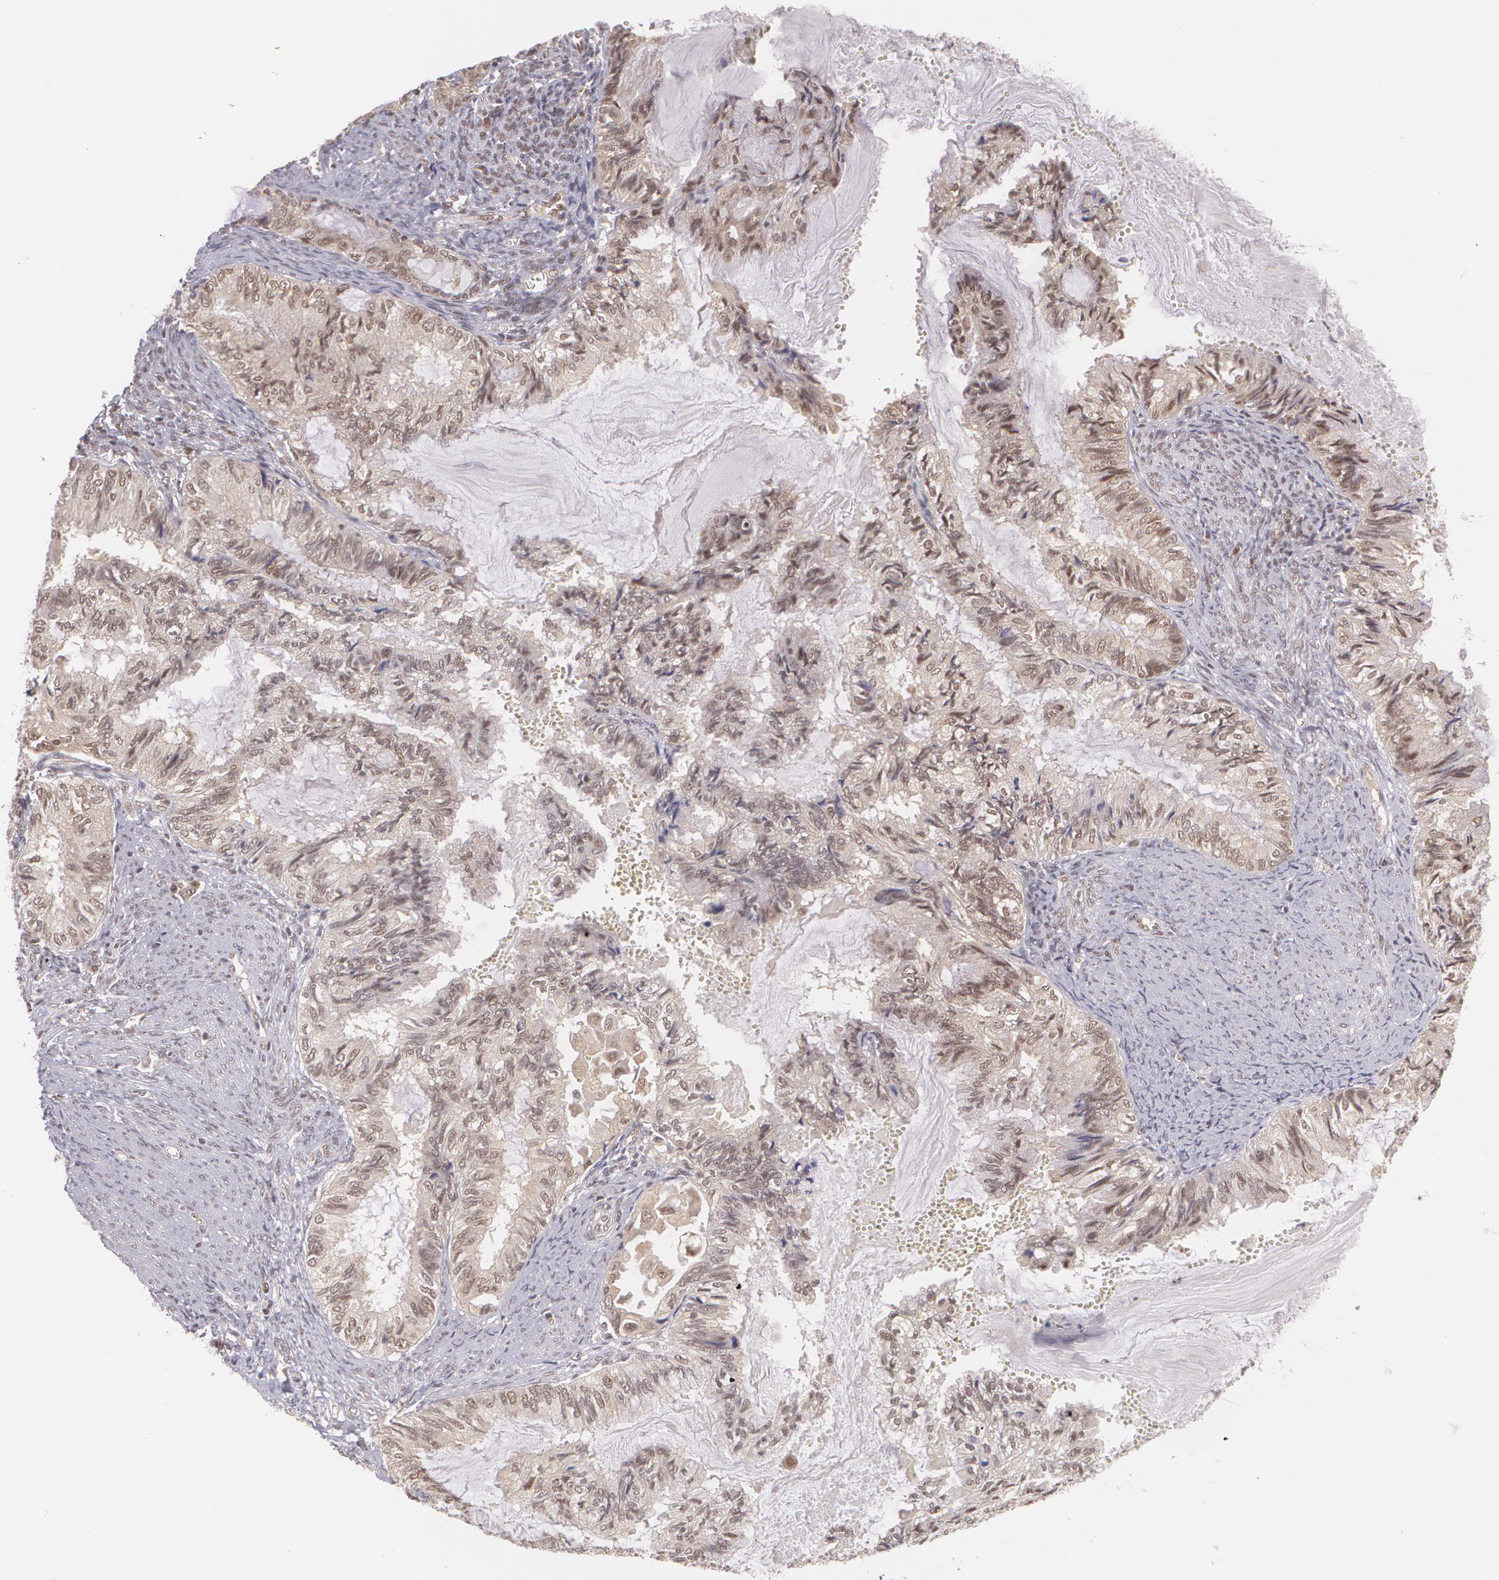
{"staining": {"intensity": "weak", "quantity": "<25%", "location": "cytoplasmic/membranous,nuclear"}, "tissue": "endometrial cancer", "cell_type": "Tumor cells", "image_type": "cancer", "snomed": [{"axis": "morphology", "description": "Adenocarcinoma, NOS"}, {"axis": "topography", "description": "Endometrium"}], "caption": "The IHC photomicrograph has no significant expression in tumor cells of adenocarcinoma (endometrial) tissue.", "gene": "CUL2", "patient": {"sex": "female", "age": 86}}